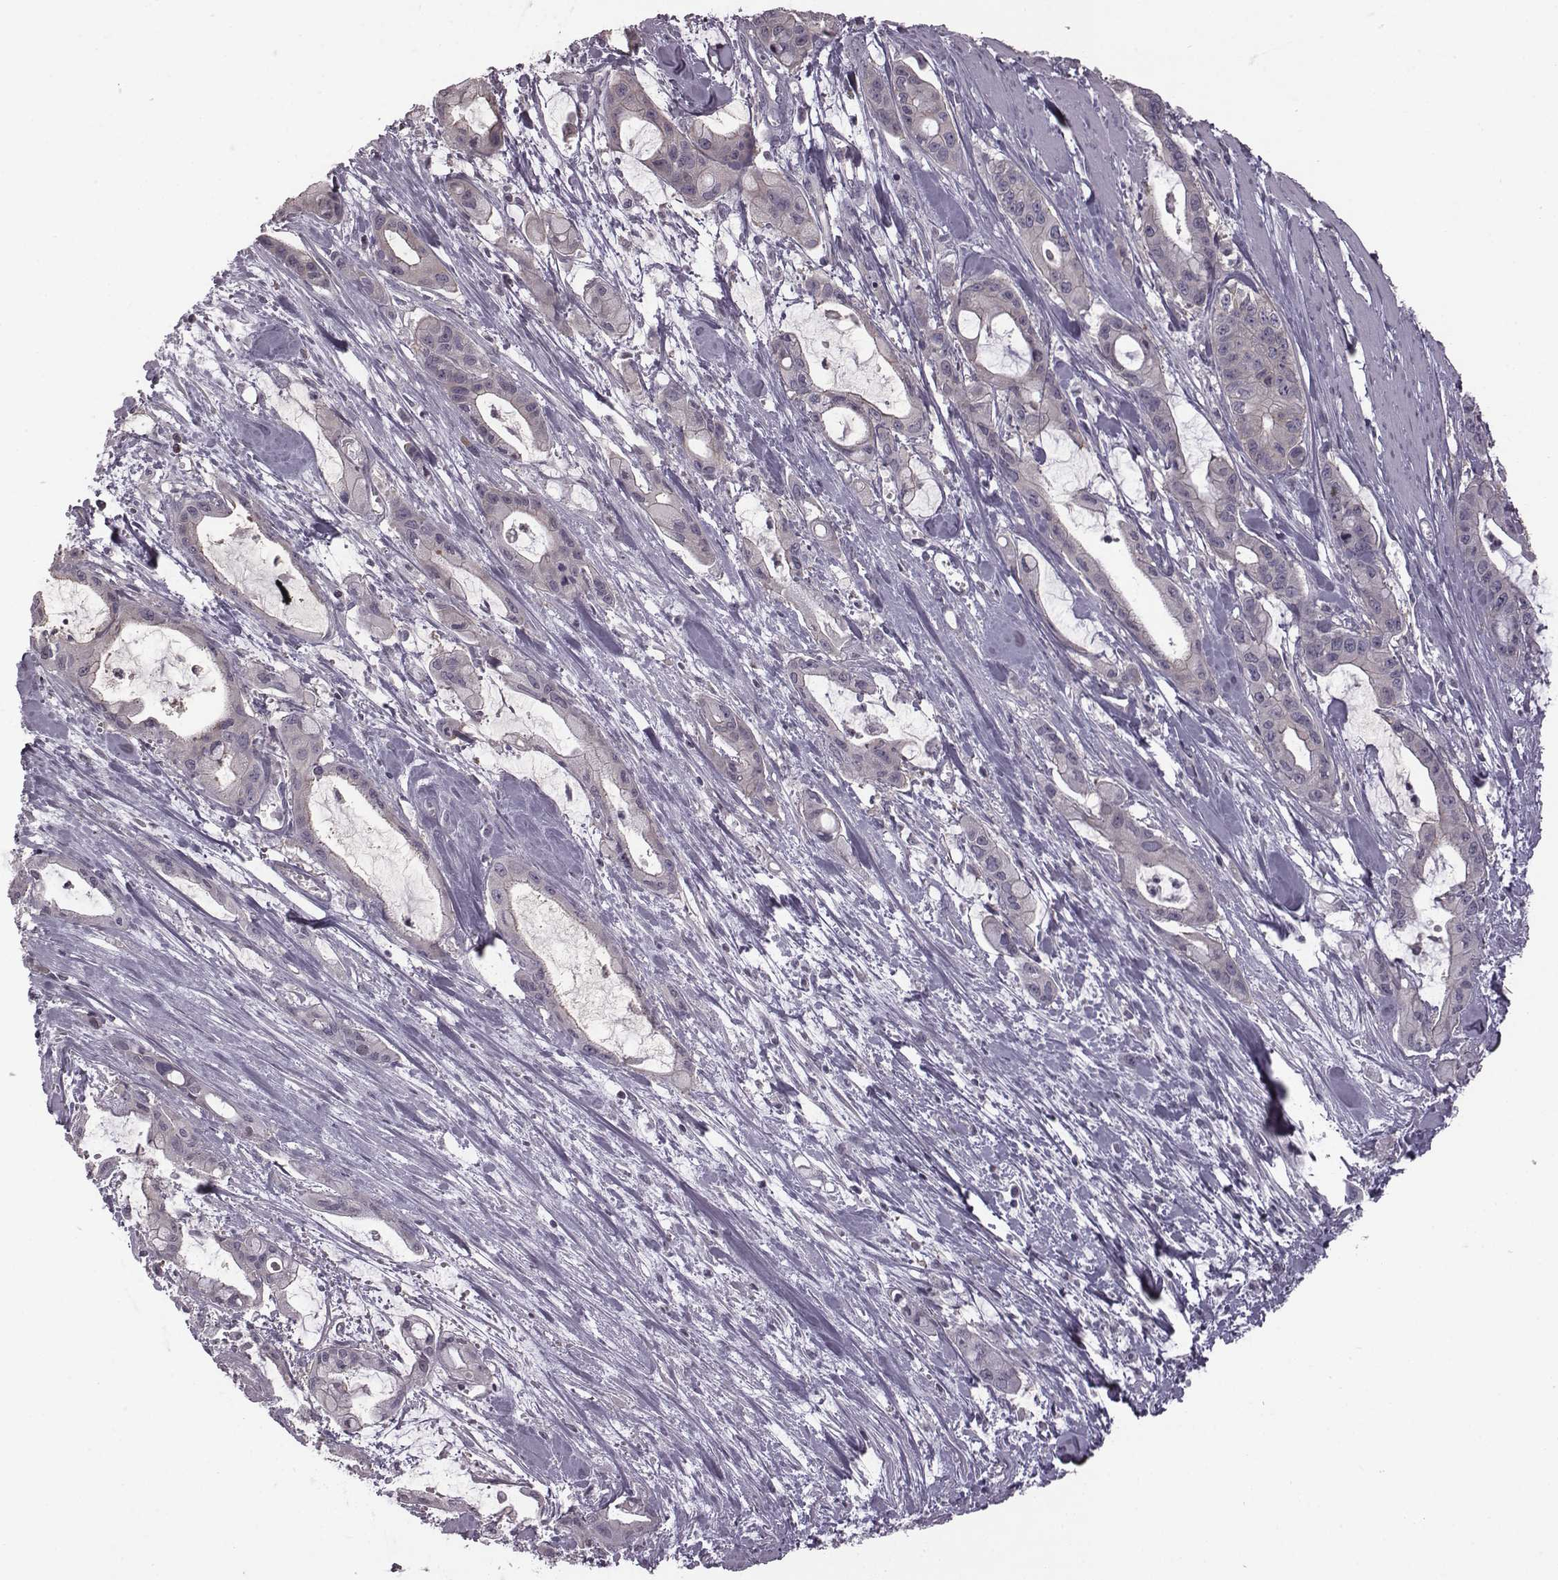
{"staining": {"intensity": "negative", "quantity": "none", "location": "none"}, "tissue": "pancreatic cancer", "cell_type": "Tumor cells", "image_type": "cancer", "snomed": [{"axis": "morphology", "description": "Adenocarcinoma, NOS"}, {"axis": "topography", "description": "Pancreas"}], "caption": "High magnification brightfield microscopy of pancreatic adenocarcinoma stained with DAB (3,3'-diaminobenzidine) (brown) and counterstained with hematoxylin (blue): tumor cells show no significant positivity.", "gene": "BICDL1", "patient": {"sex": "male", "age": 48}}